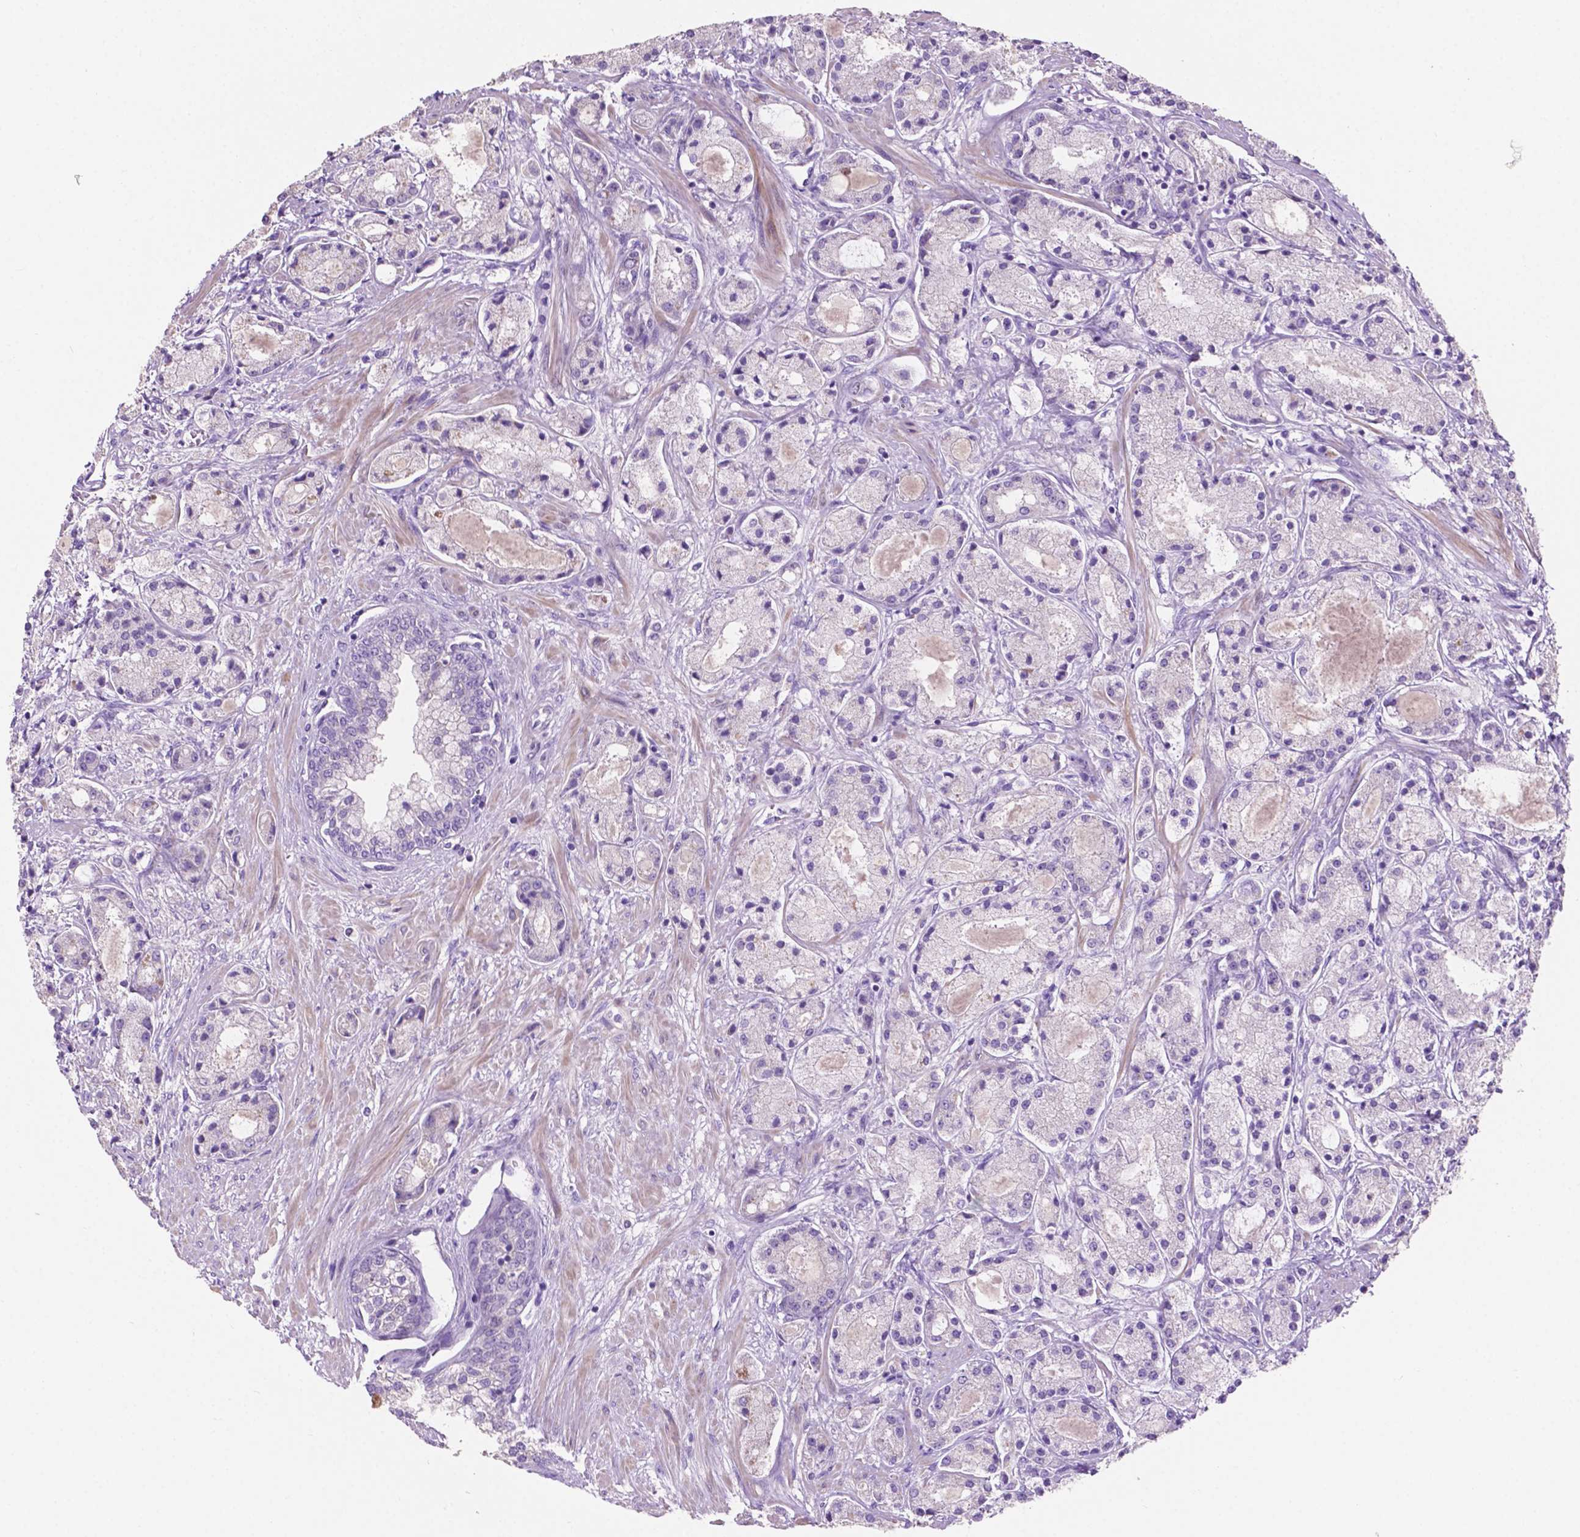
{"staining": {"intensity": "negative", "quantity": "none", "location": "none"}, "tissue": "prostate cancer", "cell_type": "Tumor cells", "image_type": "cancer", "snomed": [{"axis": "morphology", "description": "Adenocarcinoma, High grade"}, {"axis": "topography", "description": "Prostate"}], "caption": "Tumor cells are negative for brown protein staining in high-grade adenocarcinoma (prostate). (DAB immunohistochemistry (IHC) visualized using brightfield microscopy, high magnification).", "gene": "CLDN17", "patient": {"sex": "male", "age": 67}}